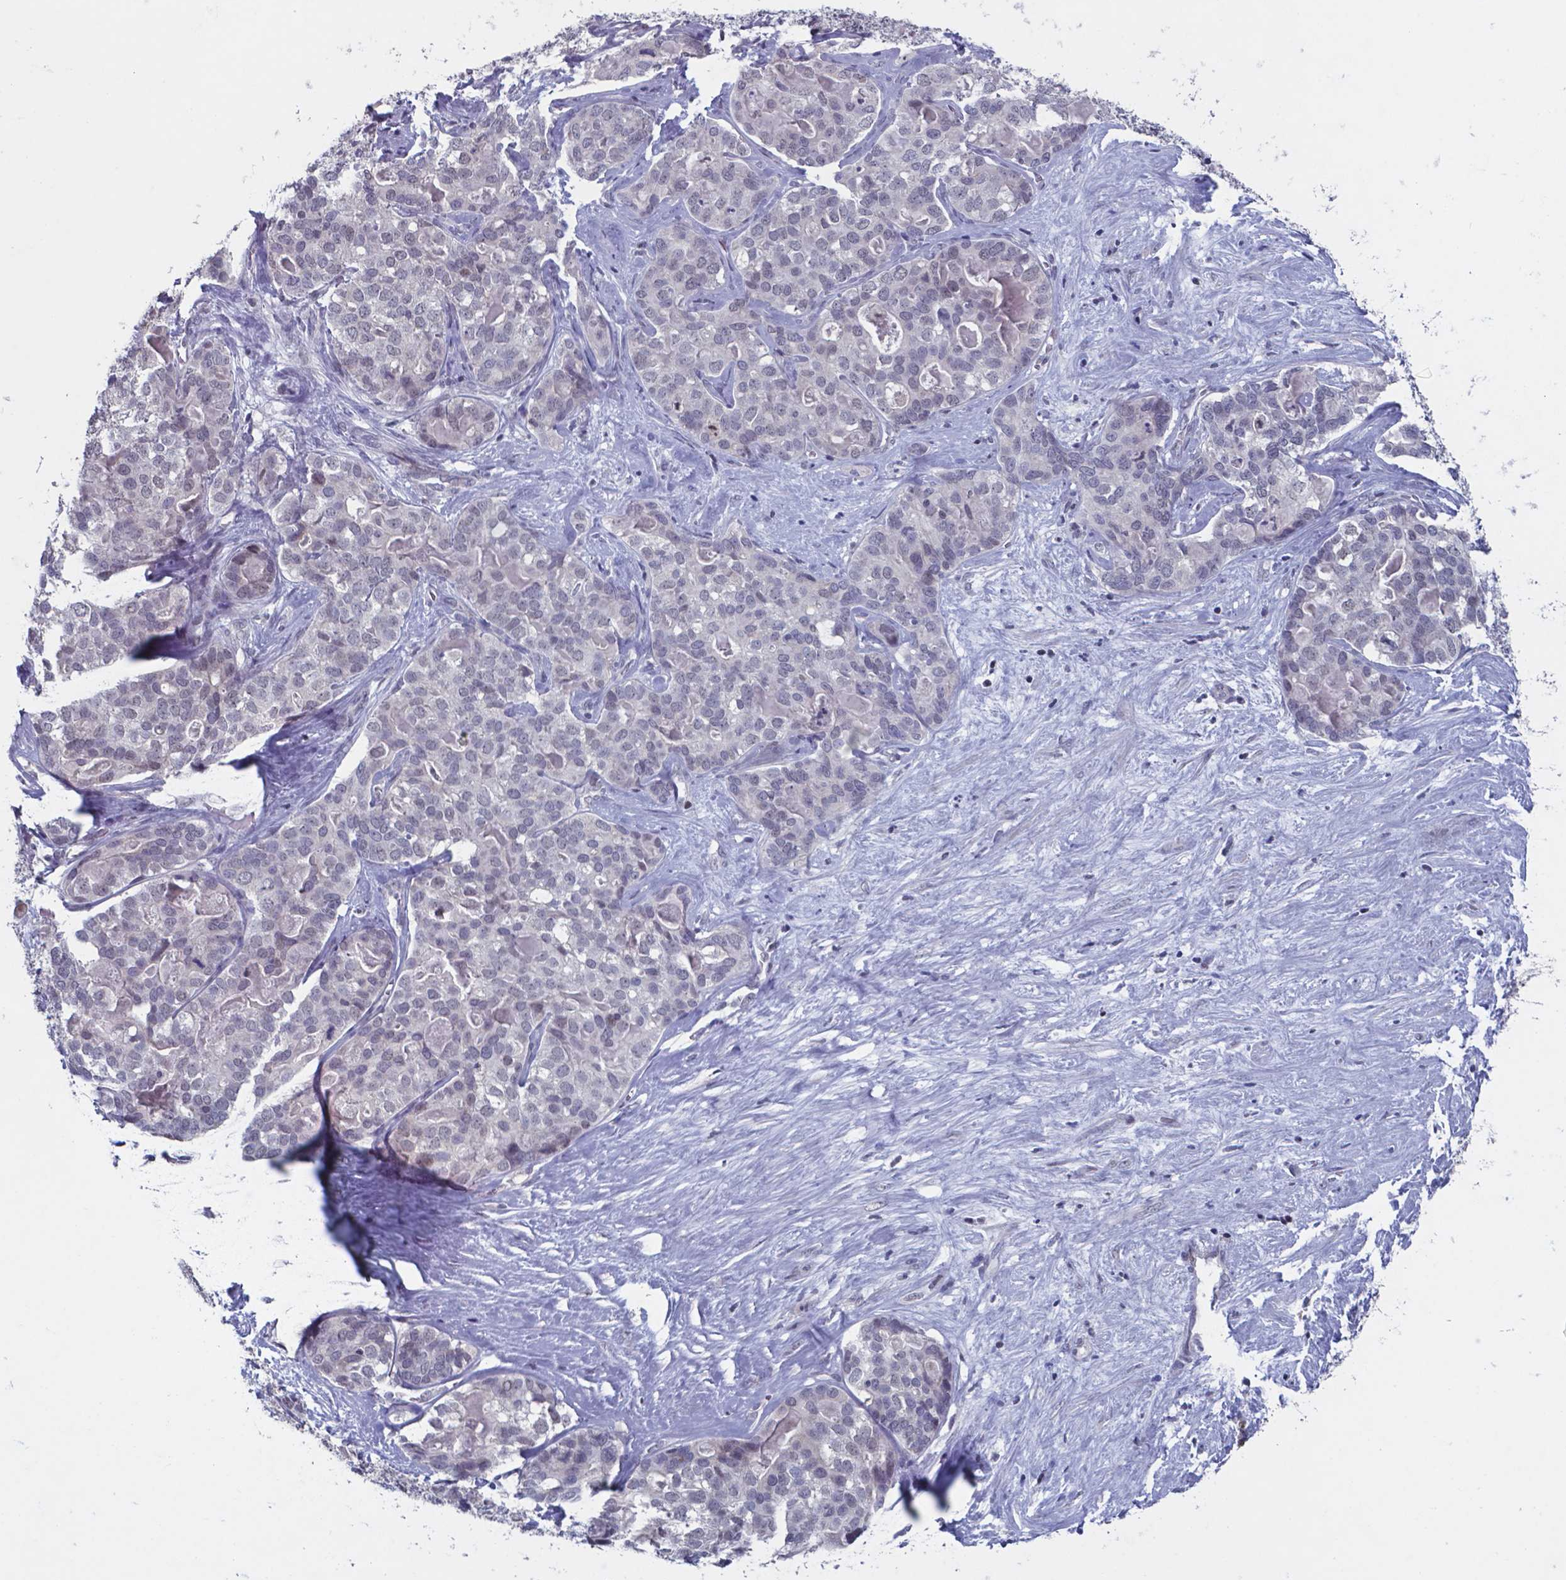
{"staining": {"intensity": "negative", "quantity": "none", "location": "none"}, "tissue": "liver cancer", "cell_type": "Tumor cells", "image_type": "cancer", "snomed": [{"axis": "morphology", "description": "Cholangiocarcinoma"}, {"axis": "topography", "description": "Liver"}], "caption": "Liver cancer (cholangiocarcinoma) stained for a protein using IHC demonstrates no expression tumor cells.", "gene": "TDP2", "patient": {"sex": "male", "age": 56}}